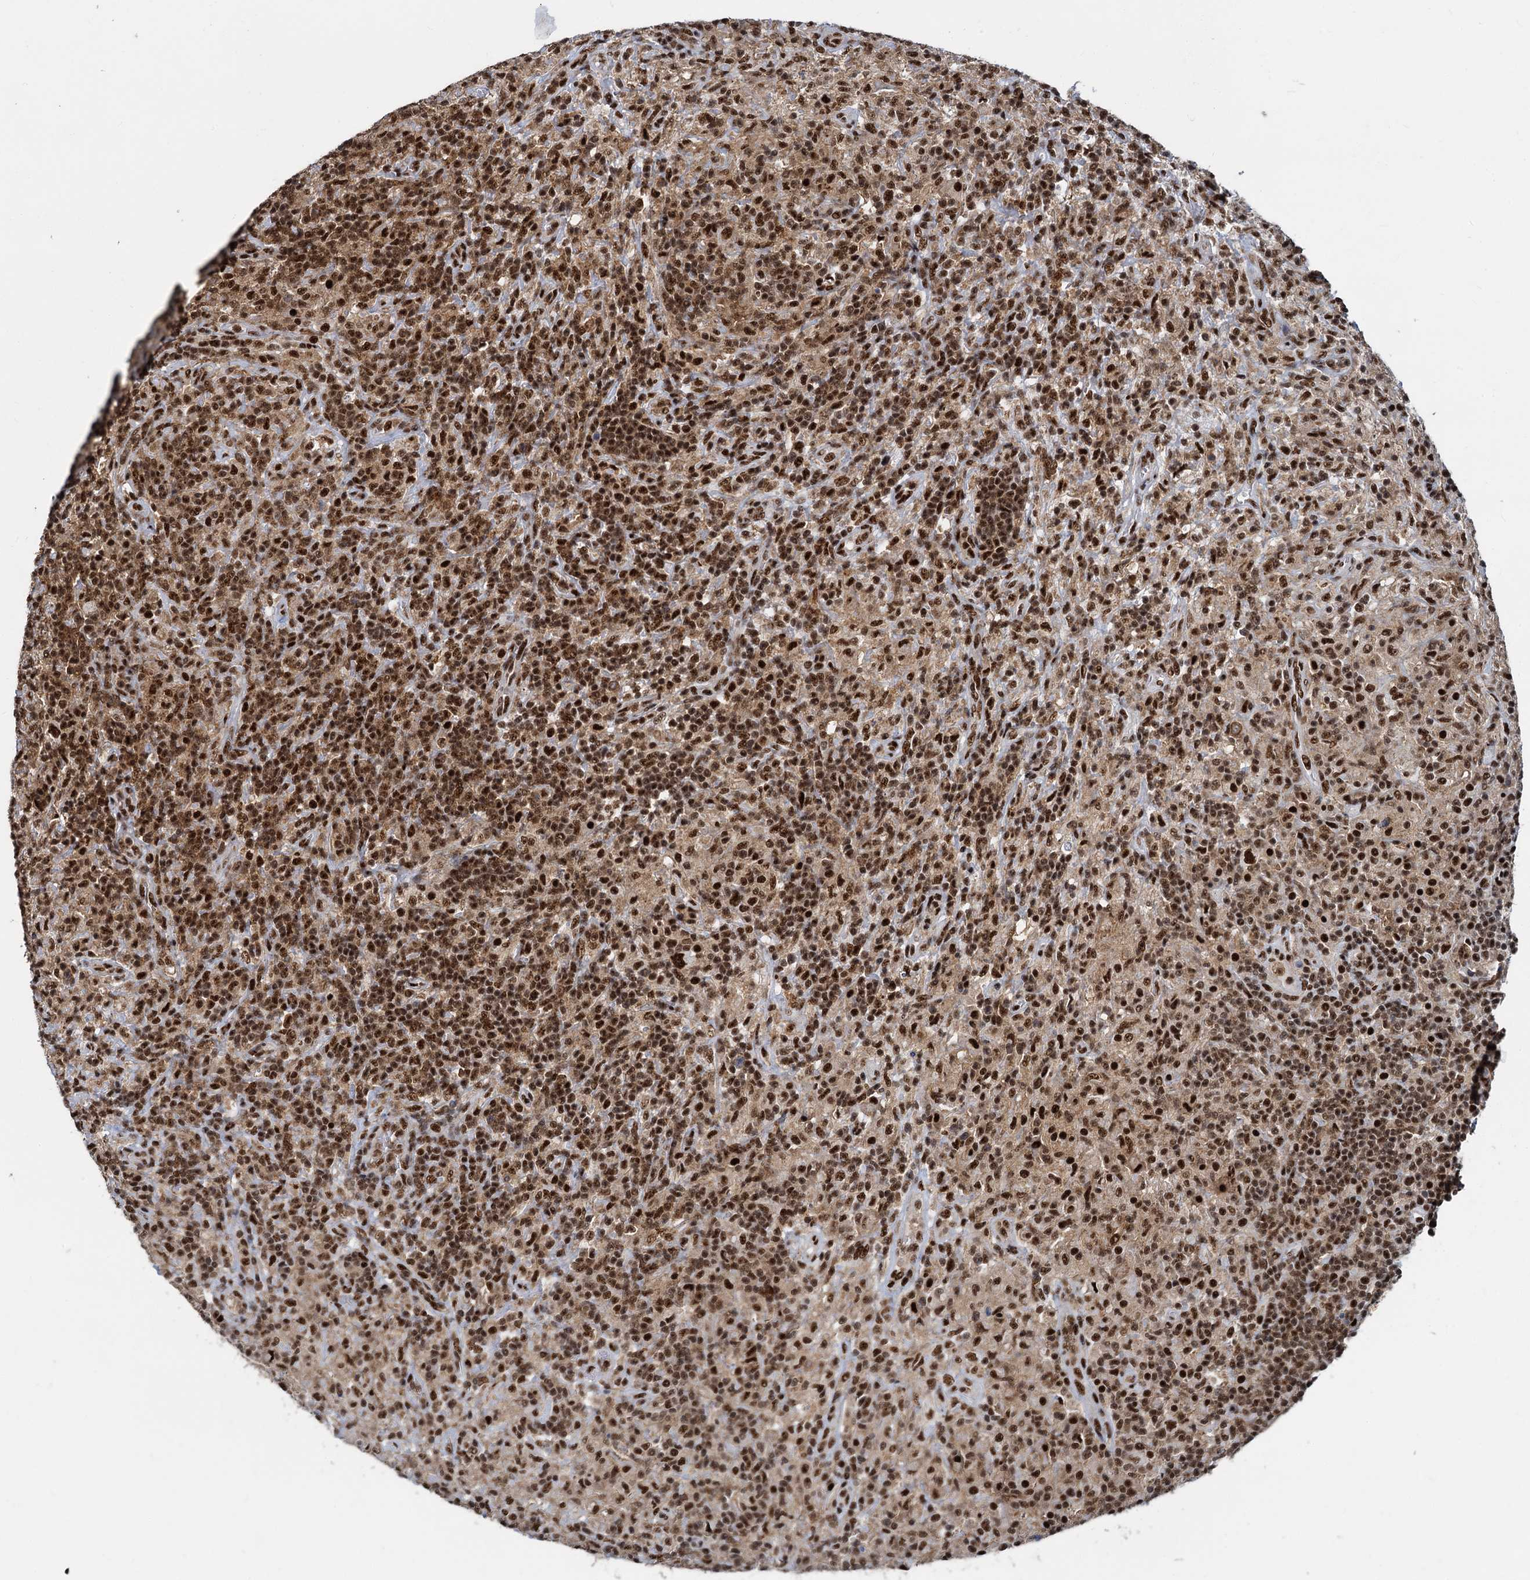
{"staining": {"intensity": "strong", "quantity": ">75%", "location": "nuclear"}, "tissue": "lymphoma", "cell_type": "Tumor cells", "image_type": "cancer", "snomed": [{"axis": "morphology", "description": "Hodgkin's disease, NOS"}, {"axis": "topography", "description": "Lymph node"}], "caption": "The histopathology image reveals a brown stain indicating the presence of a protein in the nuclear of tumor cells in Hodgkin's disease. (brown staining indicates protein expression, while blue staining denotes nuclei).", "gene": "RBM26", "patient": {"sex": "male", "age": 70}}